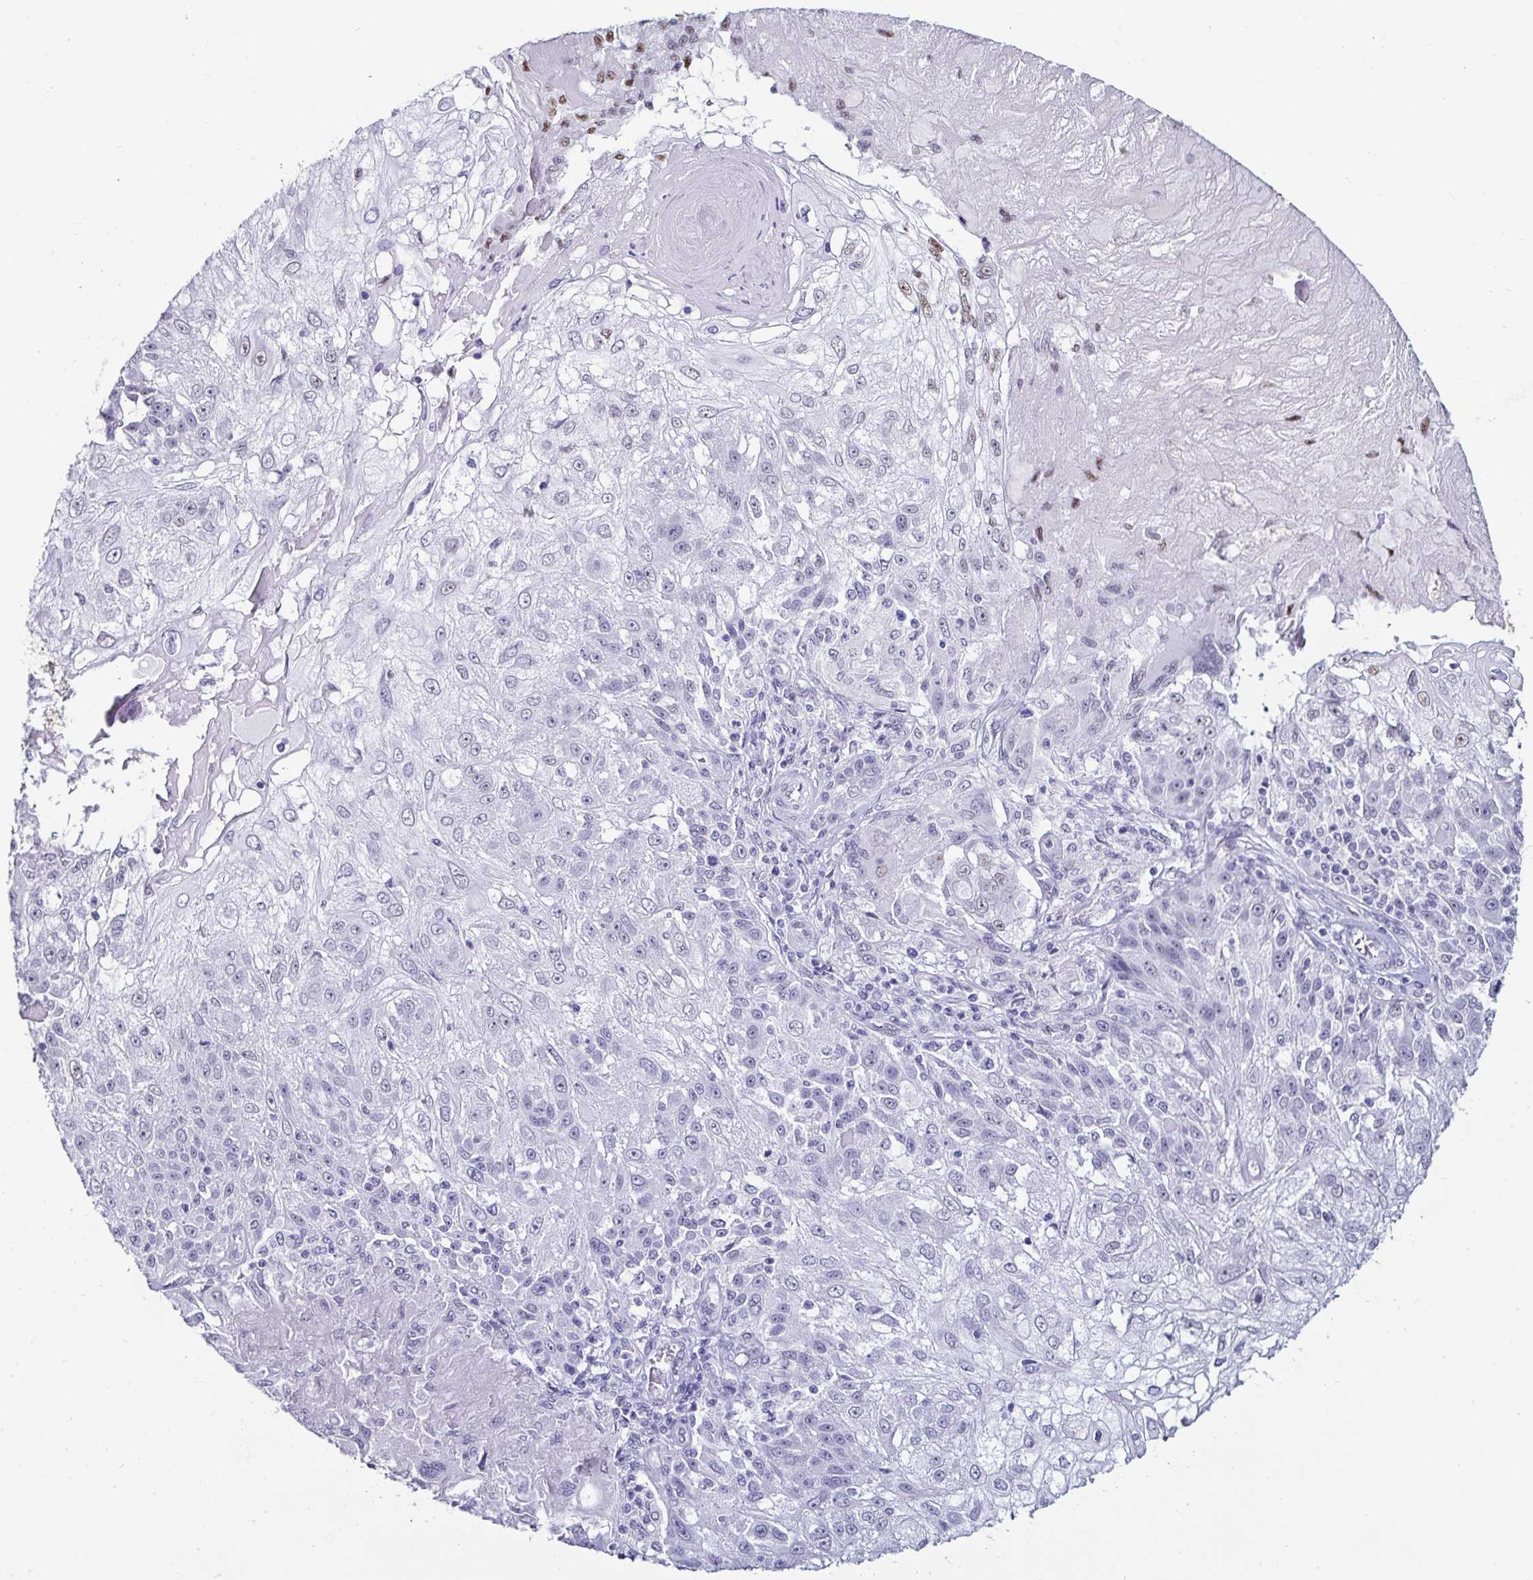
{"staining": {"intensity": "negative", "quantity": "none", "location": "none"}, "tissue": "skin cancer", "cell_type": "Tumor cells", "image_type": "cancer", "snomed": [{"axis": "morphology", "description": "Normal tissue, NOS"}, {"axis": "morphology", "description": "Squamous cell carcinoma, NOS"}, {"axis": "topography", "description": "Skin"}], "caption": "There is no significant staining in tumor cells of skin cancer. (Brightfield microscopy of DAB IHC at high magnification).", "gene": "DDX39B", "patient": {"sex": "female", "age": 83}}